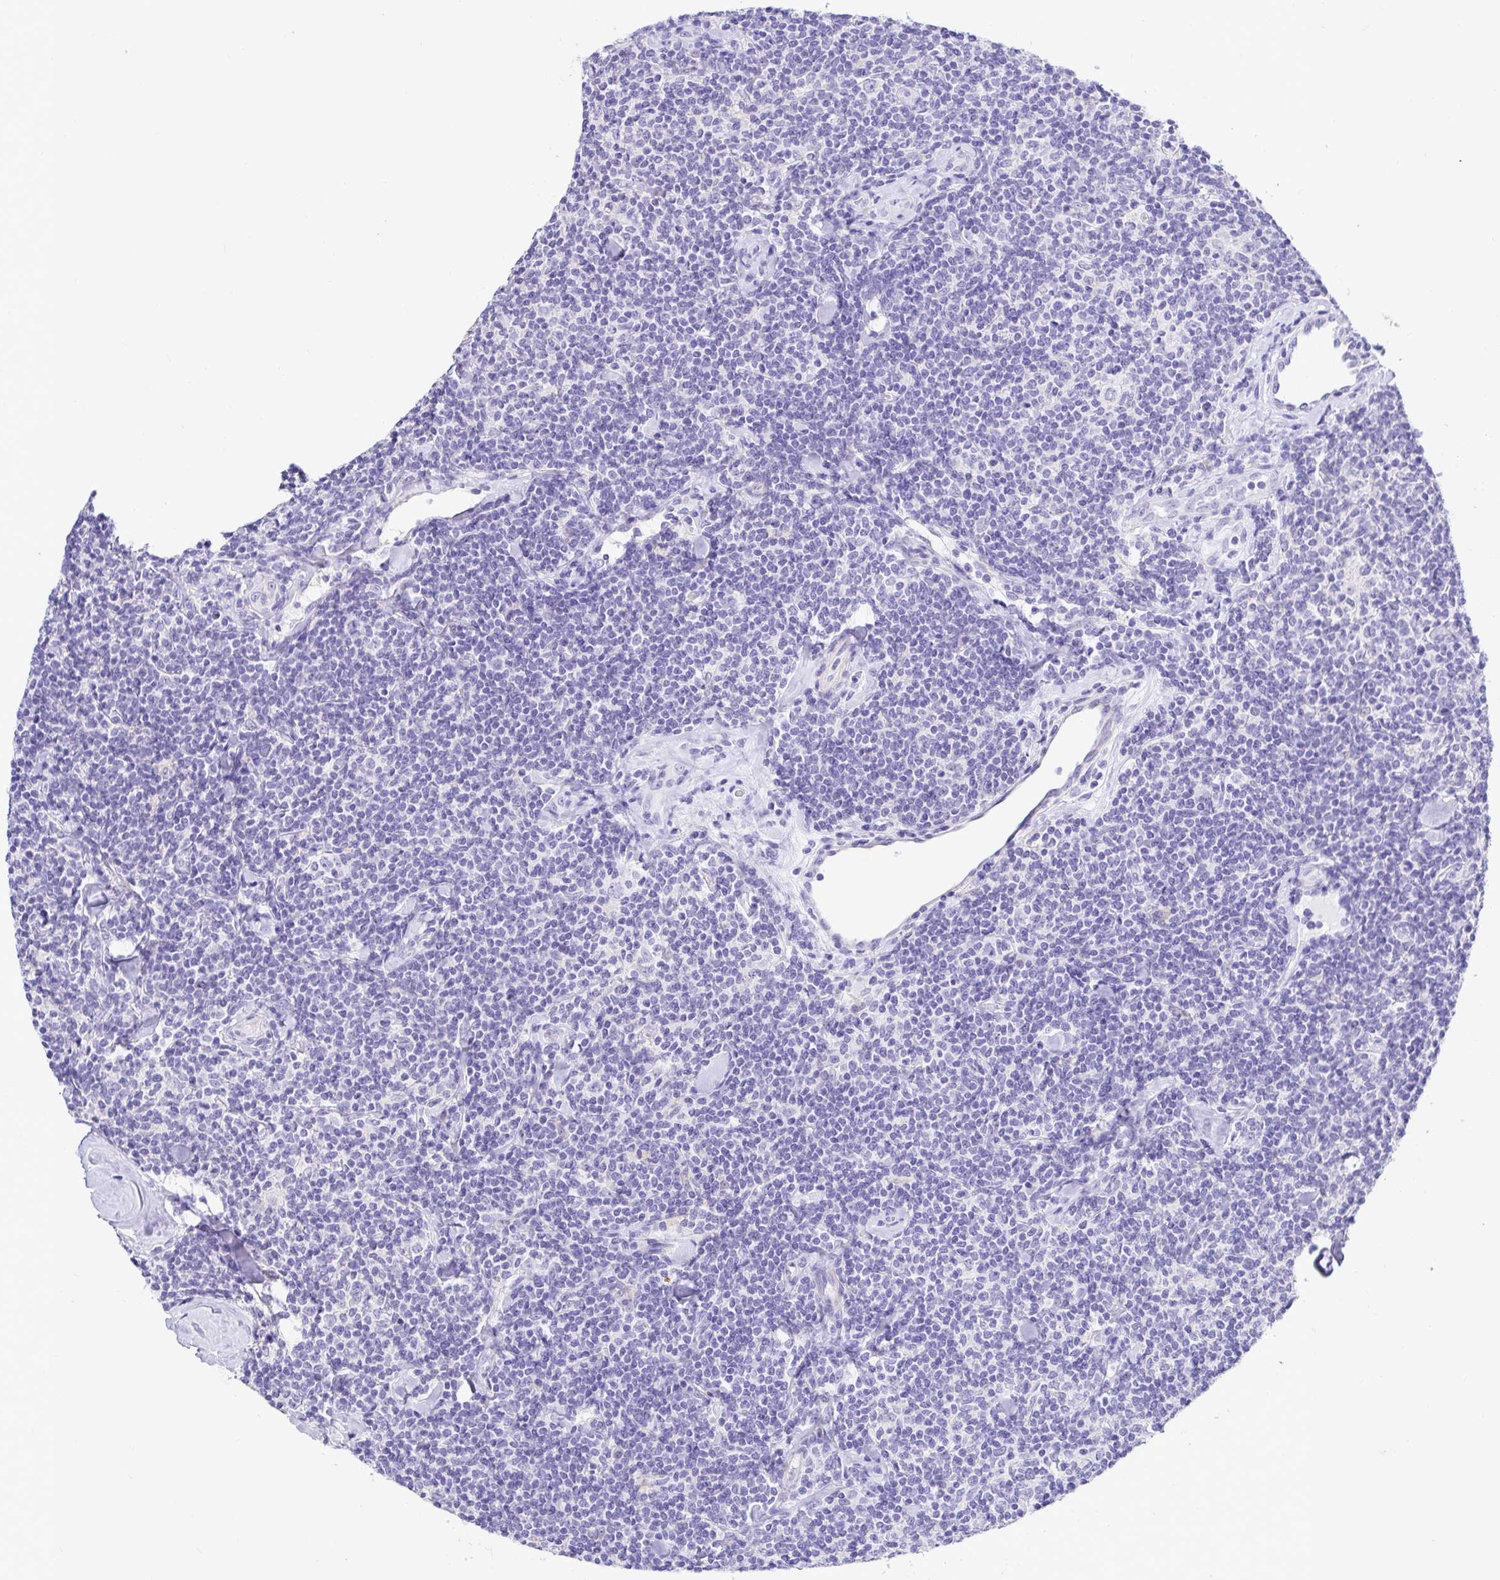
{"staining": {"intensity": "negative", "quantity": "none", "location": "none"}, "tissue": "lymphoma", "cell_type": "Tumor cells", "image_type": "cancer", "snomed": [{"axis": "morphology", "description": "Malignant lymphoma, non-Hodgkin's type, Low grade"}, {"axis": "topography", "description": "Lymph node"}], "caption": "Immunohistochemistry (IHC) photomicrograph of neoplastic tissue: human malignant lymphoma, non-Hodgkin's type (low-grade) stained with DAB displays no significant protein expression in tumor cells.", "gene": "BACE2", "patient": {"sex": "female", "age": 56}}